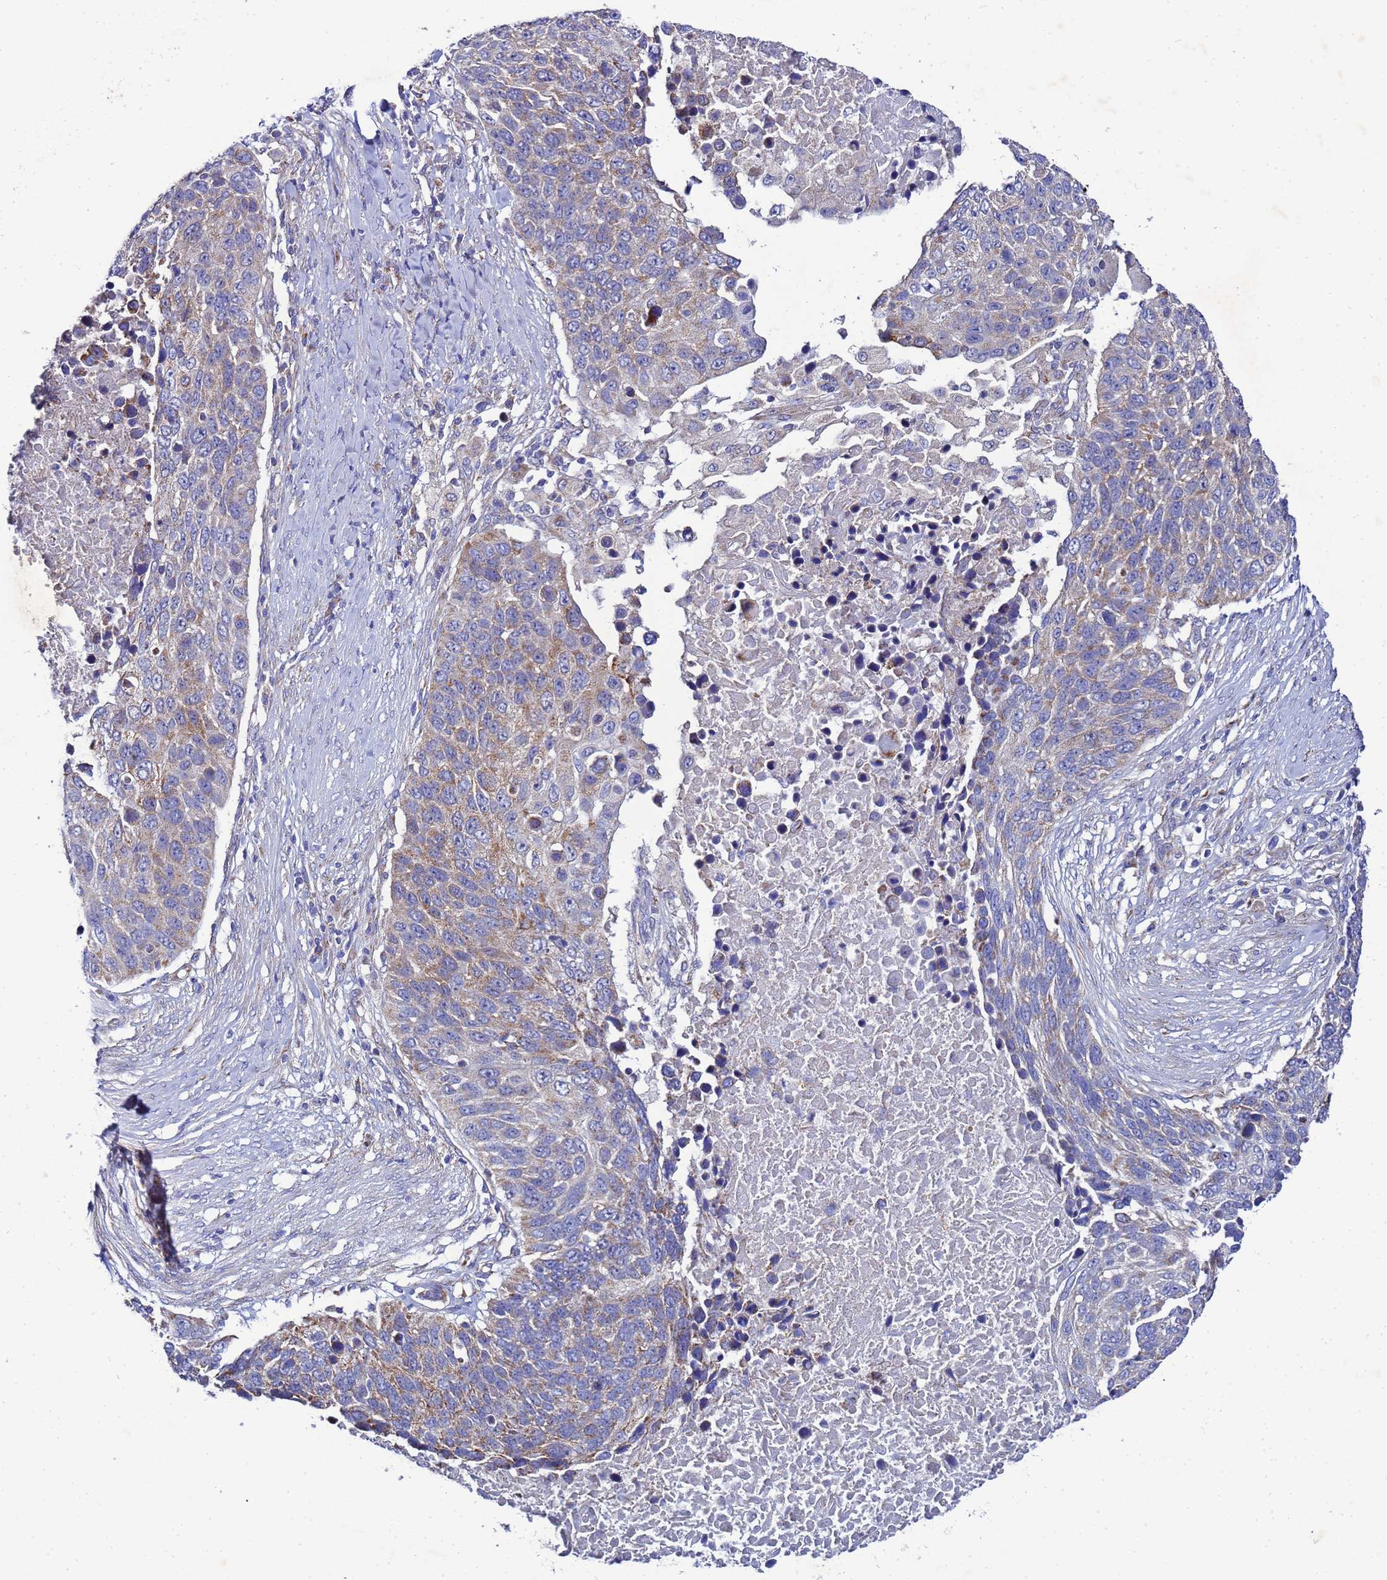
{"staining": {"intensity": "moderate", "quantity": "25%-75%", "location": "cytoplasmic/membranous"}, "tissue": "lung cancer", "cell_type": "Tumor cells", "image_type": "cancer", "snomed": [{"axis": "morphology", "description": "Normal tissue, NOS"}, {"axis": "morphology", "description": "Squamous cell carcinoma, NOS"}, {"axis": "topography", "description": "Lymph node"}, {"axis": "topography", "description": "Lung"}], "caption": "Lung cancer (squamous cell carcinoma) stained with immunohistochemistry reveals moderate cytoplasmic/membranous expression in about 25%-75% of tumor cells.", "gene": "FAHD2A", "patient": {"sex": "male", "age": 66}}